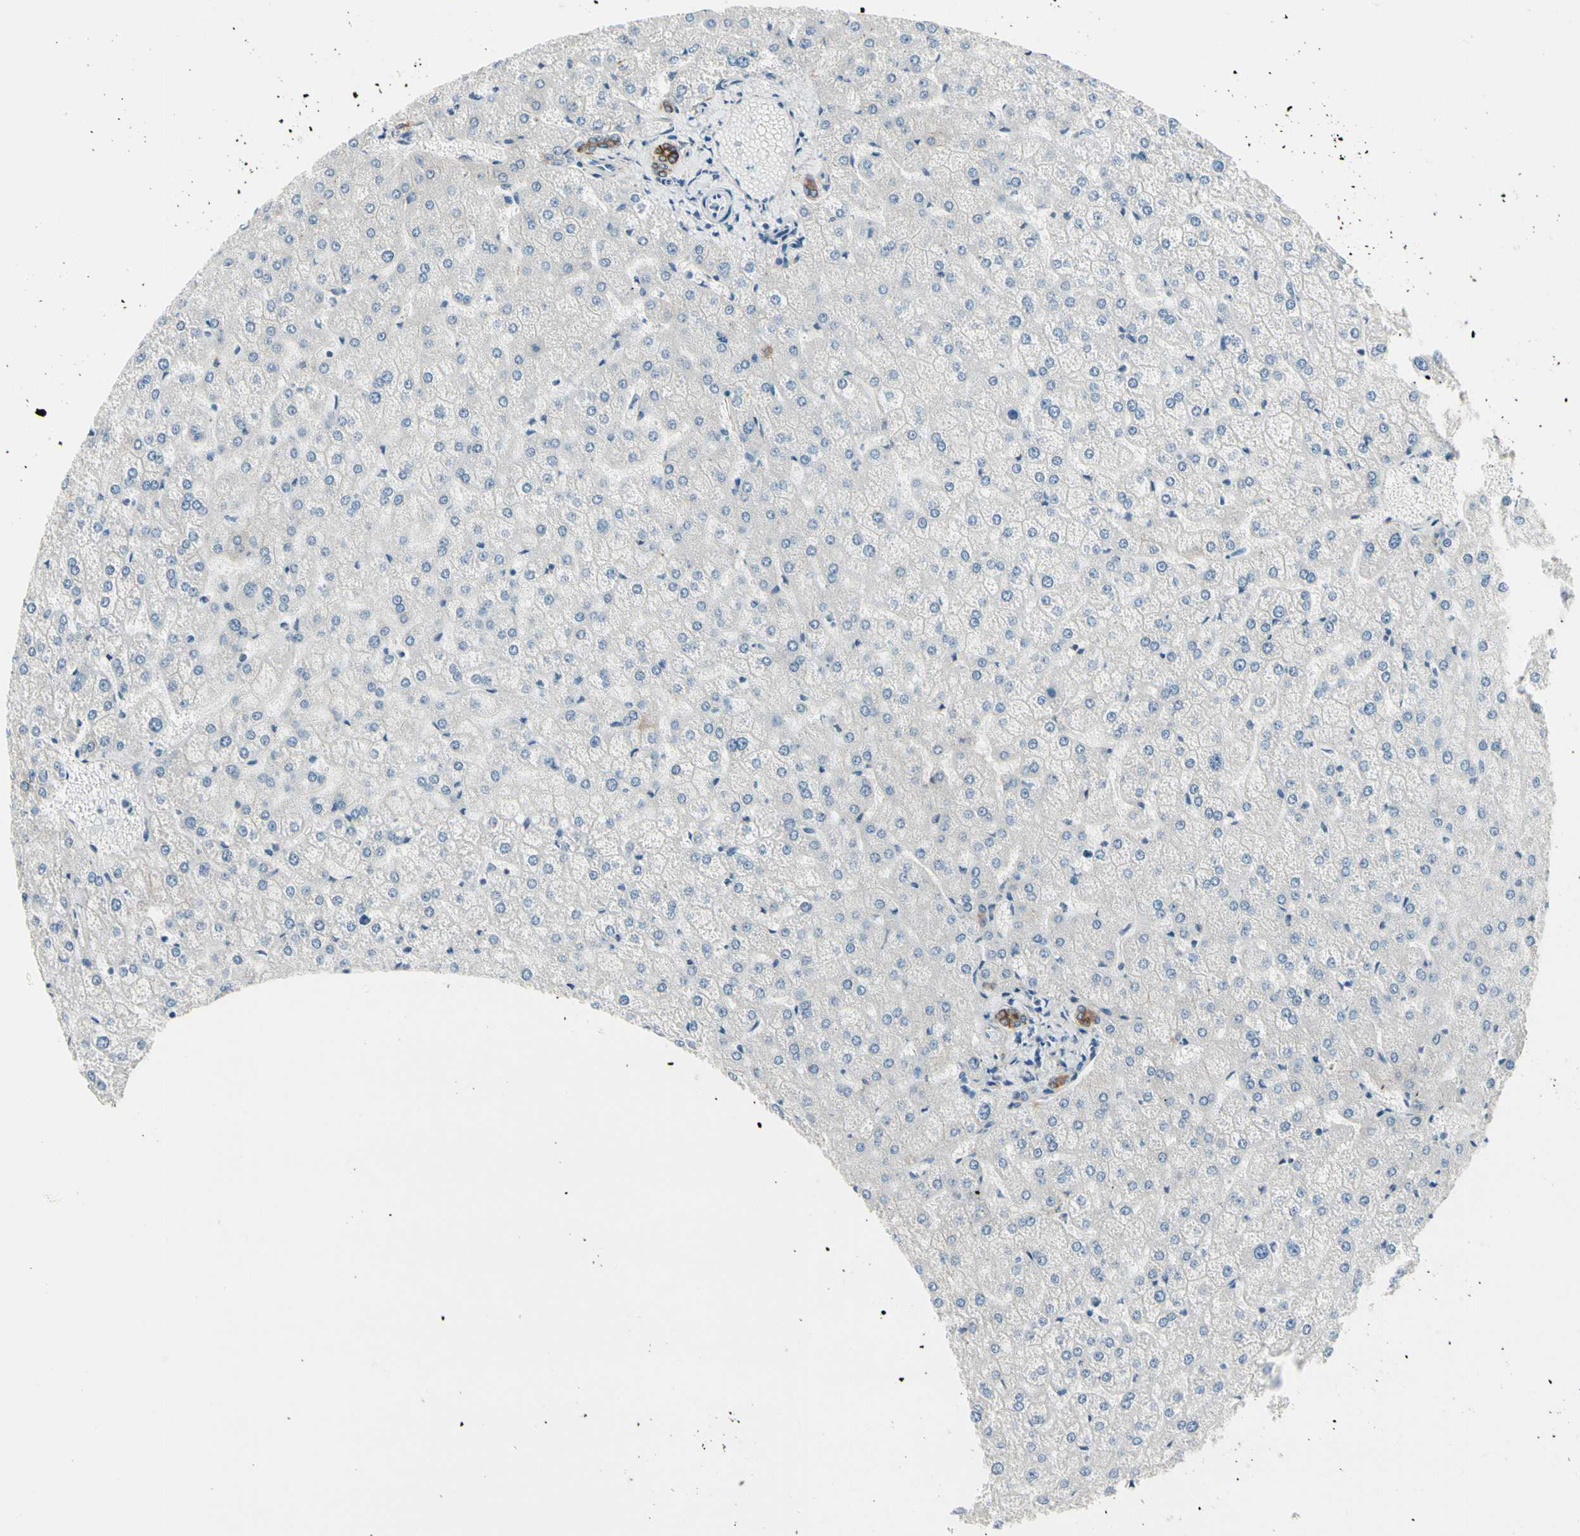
{"staining": {"intensity": "strong", "quantity": ">75%", "location": "cytoplasmic/membranous"}, "tissue": "liver", "cell_type": "Cholangiocytes", "image_type": "normal", "snomed": [{"axis": "morphology", "description": "Normal tissue, NOS"}, {"axis": "topography", "description": "Liver"}], "caption": "Immunohistochemistry (IHC) of benign liver shows high levels of strong cytoplasmic/membranous staining in approximately >75% of cholangiocytes.", "gene": "DUSP12", "patient": {"sex": "female", "age": 32}}